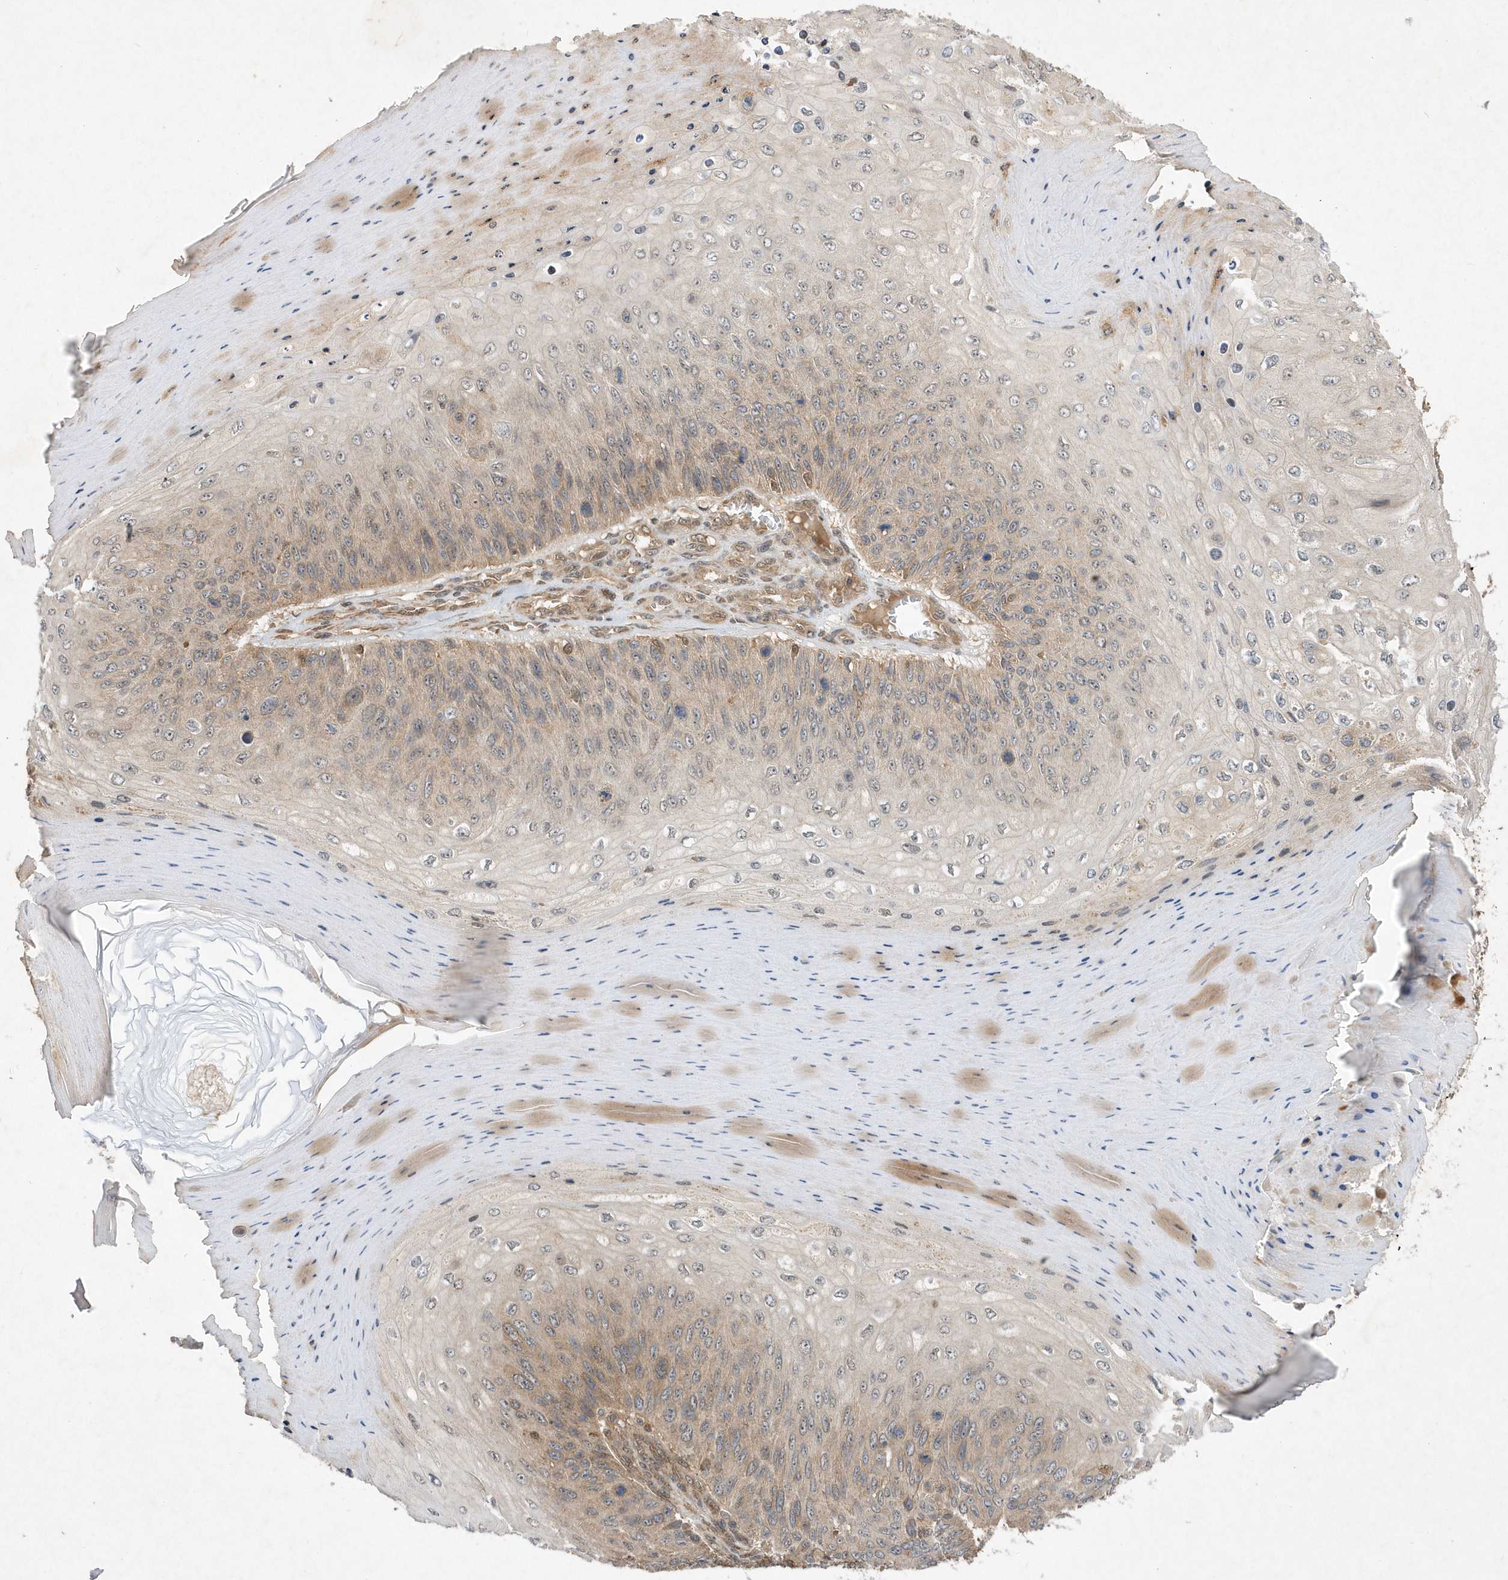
{"staining": {"intensity": "weak", "quantity": ">75%", "location": "cytoplasmic/membranous"}, "tissue": "skin cancer", "cell_type": "Tumor cells", "image_type": "cancer", "snomed": [{"axis": "morphology", "description": "Squamous cell carcinoma, NOS"}, {"axis": "topography", "description": "Skin"}], "caption": "There is low levels of weak cytoplasmic/membranous staining in tumor cells of squamous cell carcinoma (skin), as demonstrated by immunohistochemical staining (brown color).", "gene": "GFM2", "patient": {"sex": "female", "age": 88}}